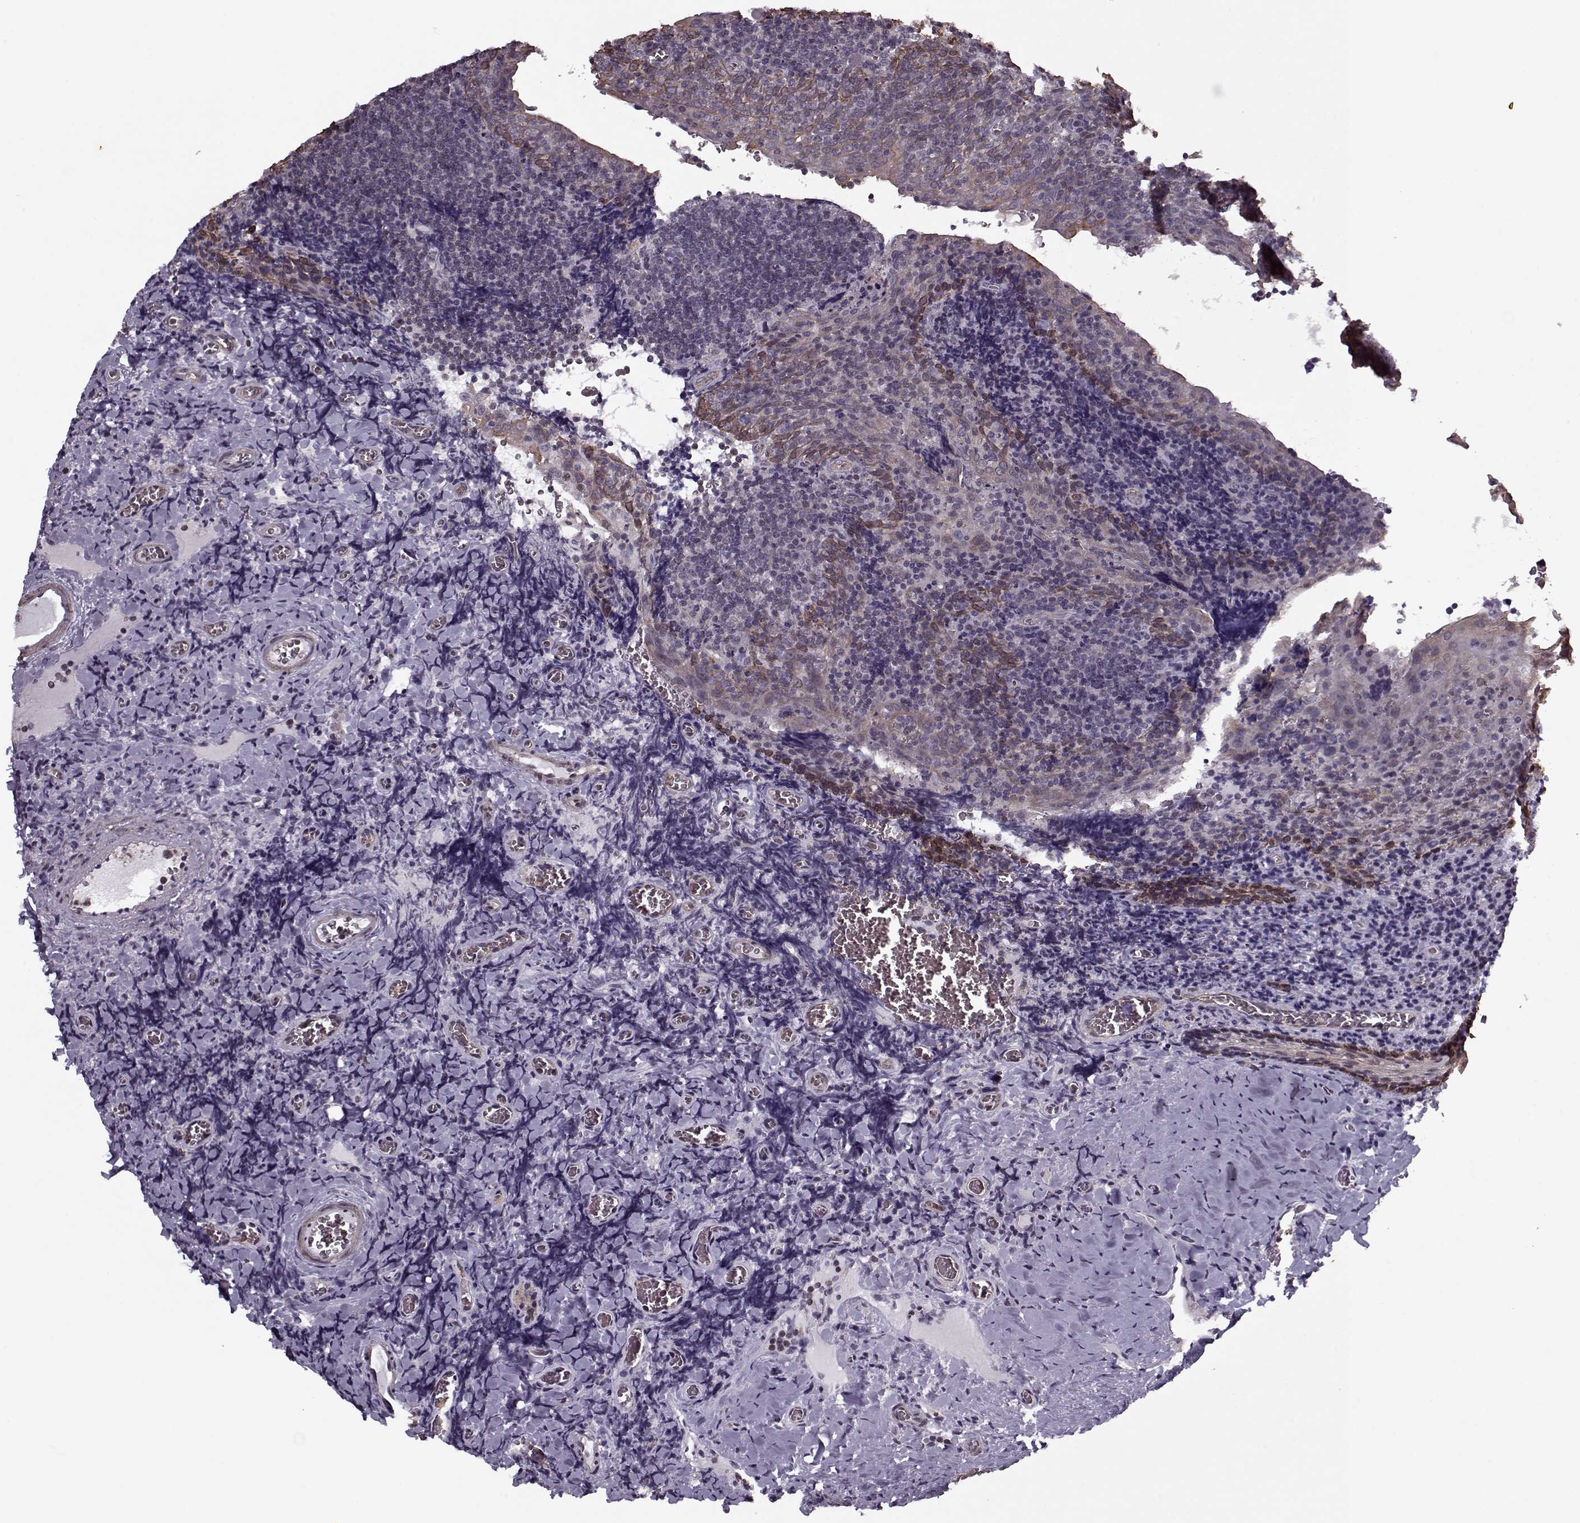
{"staining": {"intensity": "negative", "quantity": "none", "location": "none"}, "tissue": "tonsil", "cell_type": "Germinal center cells", "image_type": "normal", "snomed": [{"axis": "morphology", "description": "Normal tissue, NOS"}, {"axis": "morphology", "description": "Inflammation, NOS"}, {"axis": "topography", "description": "Tonsil"}], "caption": "Normal tonsil was stained to show a protein in brown. There is no significant positivity in germinal center cells. Brightfield microscopy of immunohistochemistry (IHC) stained with DAB (3,3'-diaminobenzidine) (brown) and hematoxylin (blue), captured at high magnification.", "gene": "KRT9", "patient": {"sex": "female", "age": 31}}